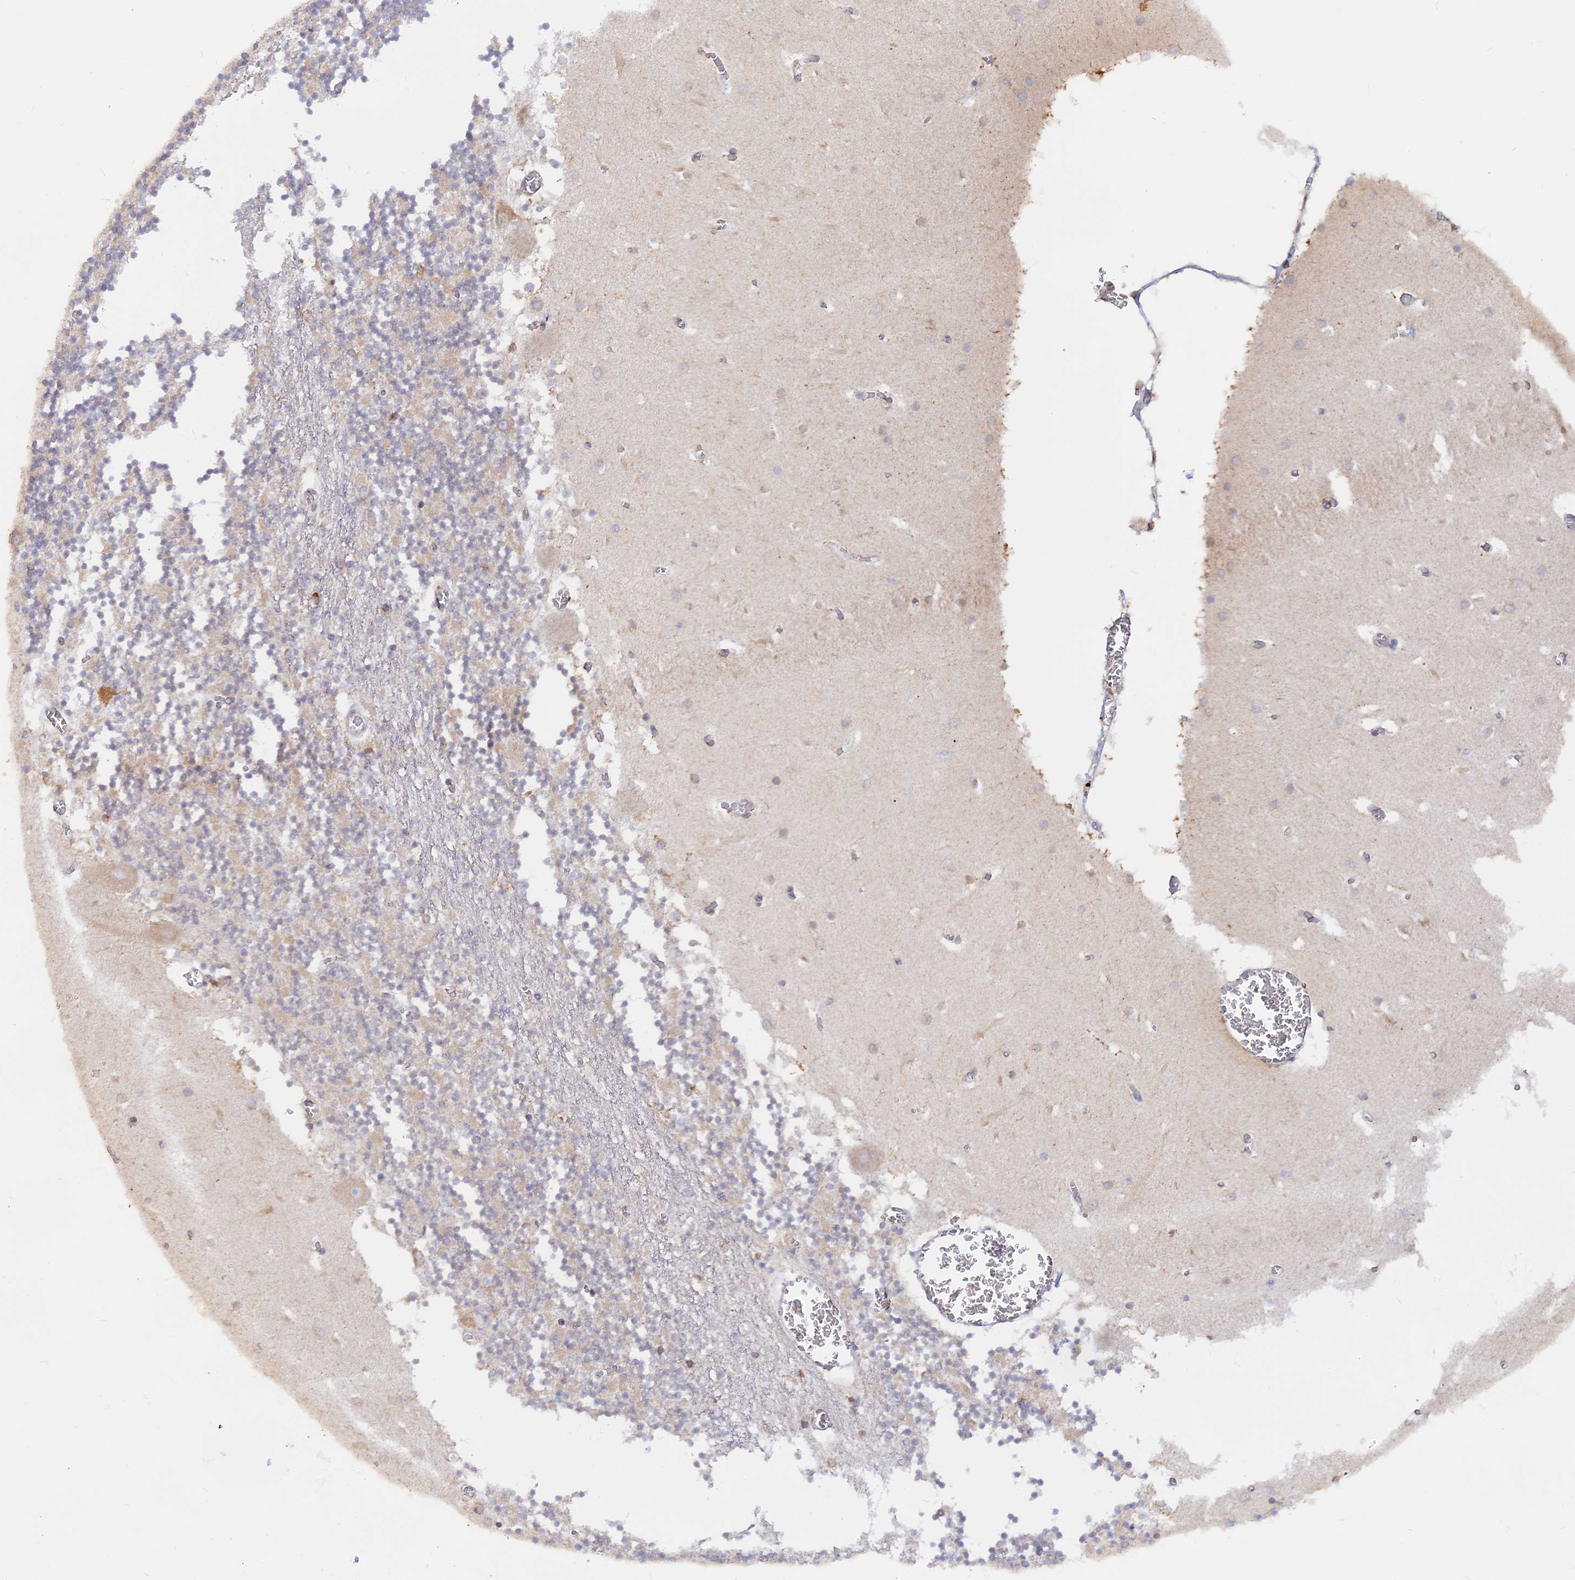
{"staining": {"intensity": "negative", "quantity": "none", "location": "none"}, "tissue": "cerebellum", "cell_type": "Cells in granular layer", "image_type": "normal", "snomed": [{"axis": "morphology", "description": "Normal tissue, NOS"}, {"axis": "topography", "description": "Cerebellum"}], "caption": "Immunohistochemistry micrograph of unremarkable cerebellum: cerebellum stained with DAB shows no significant protein expression in cells in granular layer.", "gene": "TLCD1", "patient": {"sex": "female", "age": 28}}